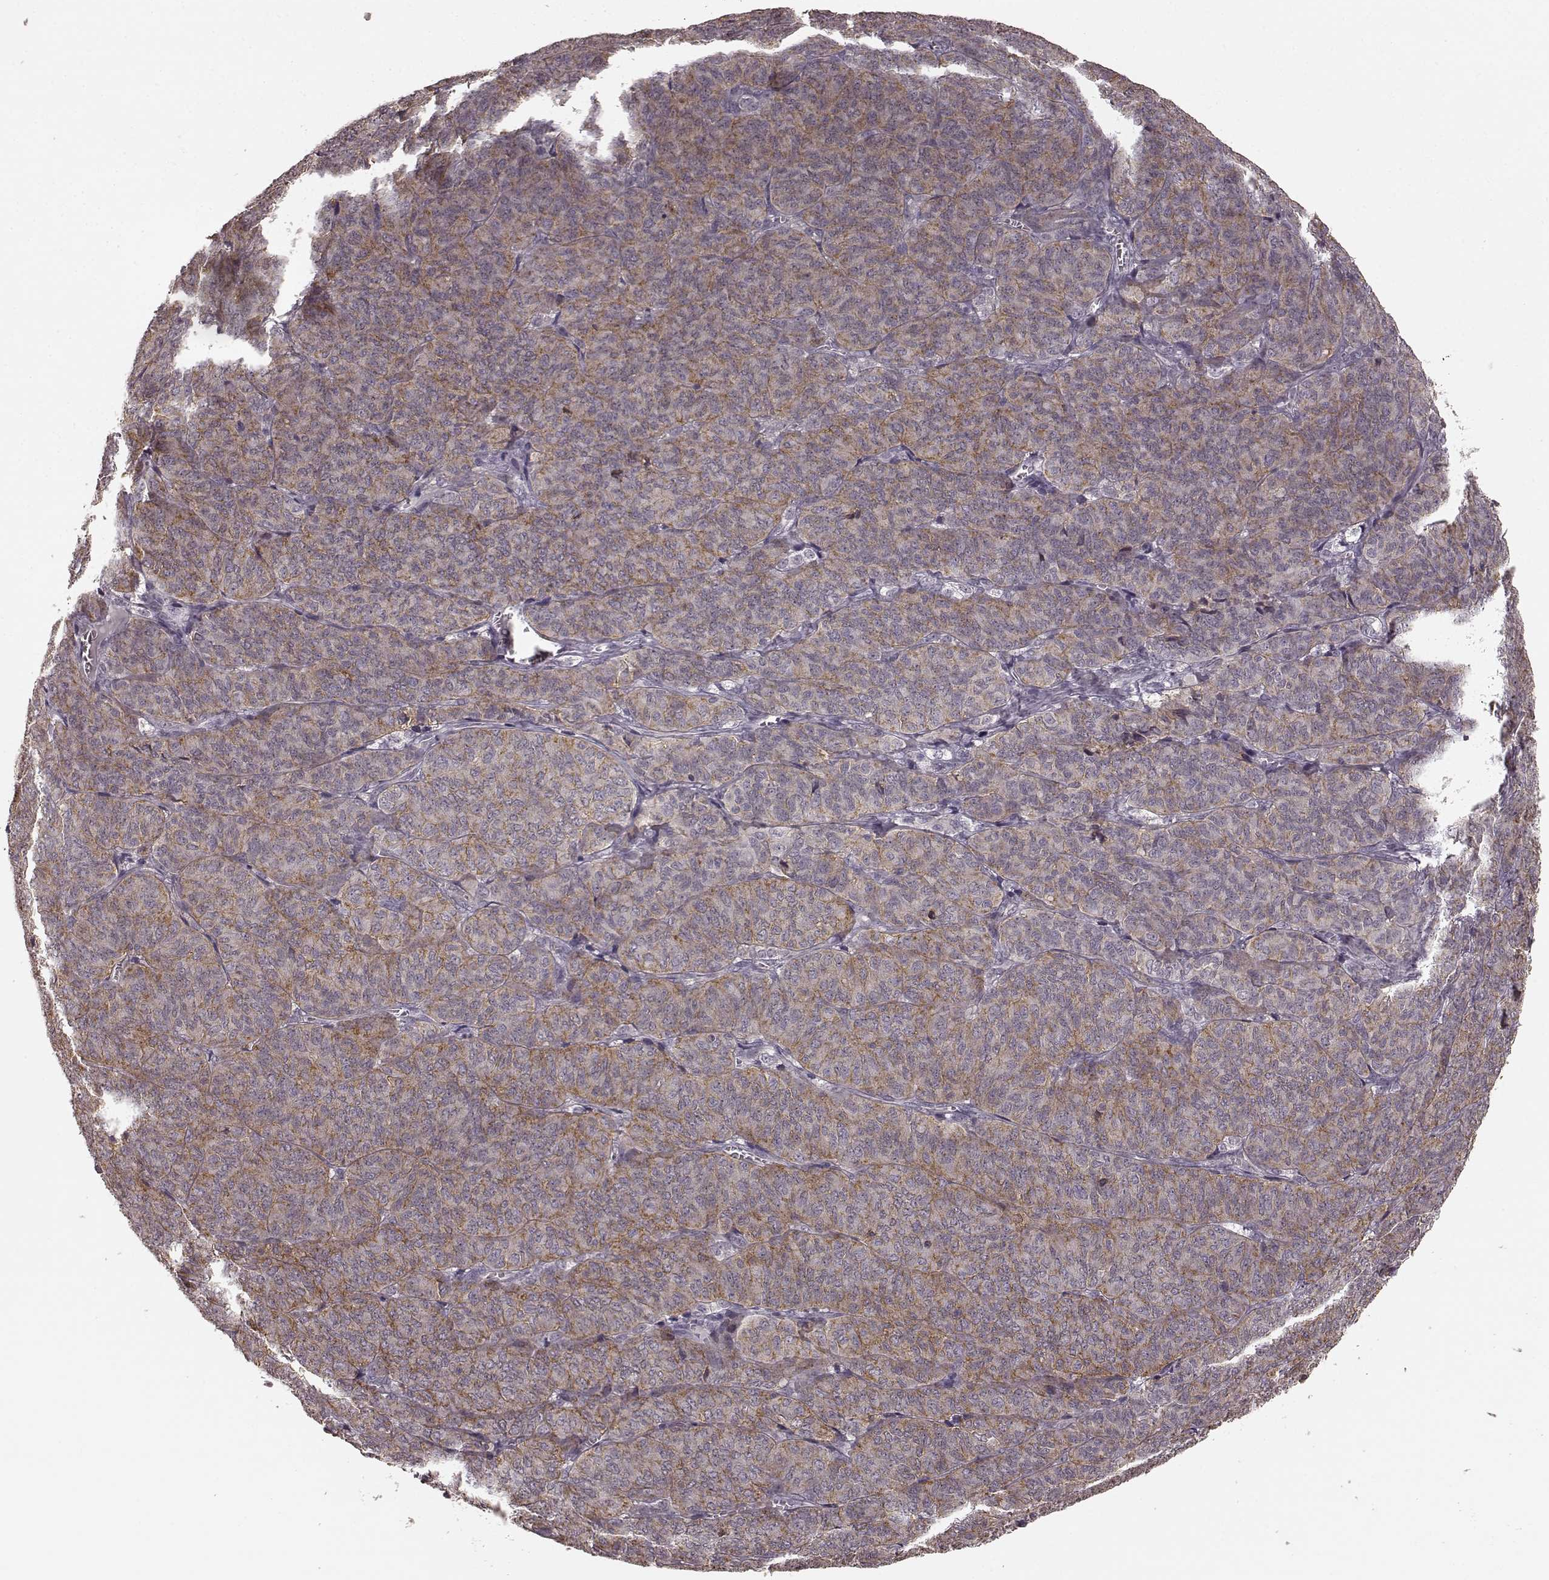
{"staining": {"intensity": "moderate", "quantity": ">75%", "location": "cytoplasmic/membranous"}, "tissue": "ovarian cancer", "cell_type": "Tumor cells", "image_type": "cancer", "snomed": [{"axis": "morphology", "description": "Carcinoma, endometroid"}, {"axis": "topography", "description": "Ovary"}], "caption": "High-magnification brightfield microscopy of endometroid carcinoma (ovarian) stained with DAB (brown) and counterstained with hematoxylin (blue). tumor cells exhibit moderate cytoplasmic/membranous staining is identified in about>75% of cells. (IHC, brightfield microscopy, high magnification).", "gene": "PRKCE", "patient": {"sex": "female", "age": 80}}